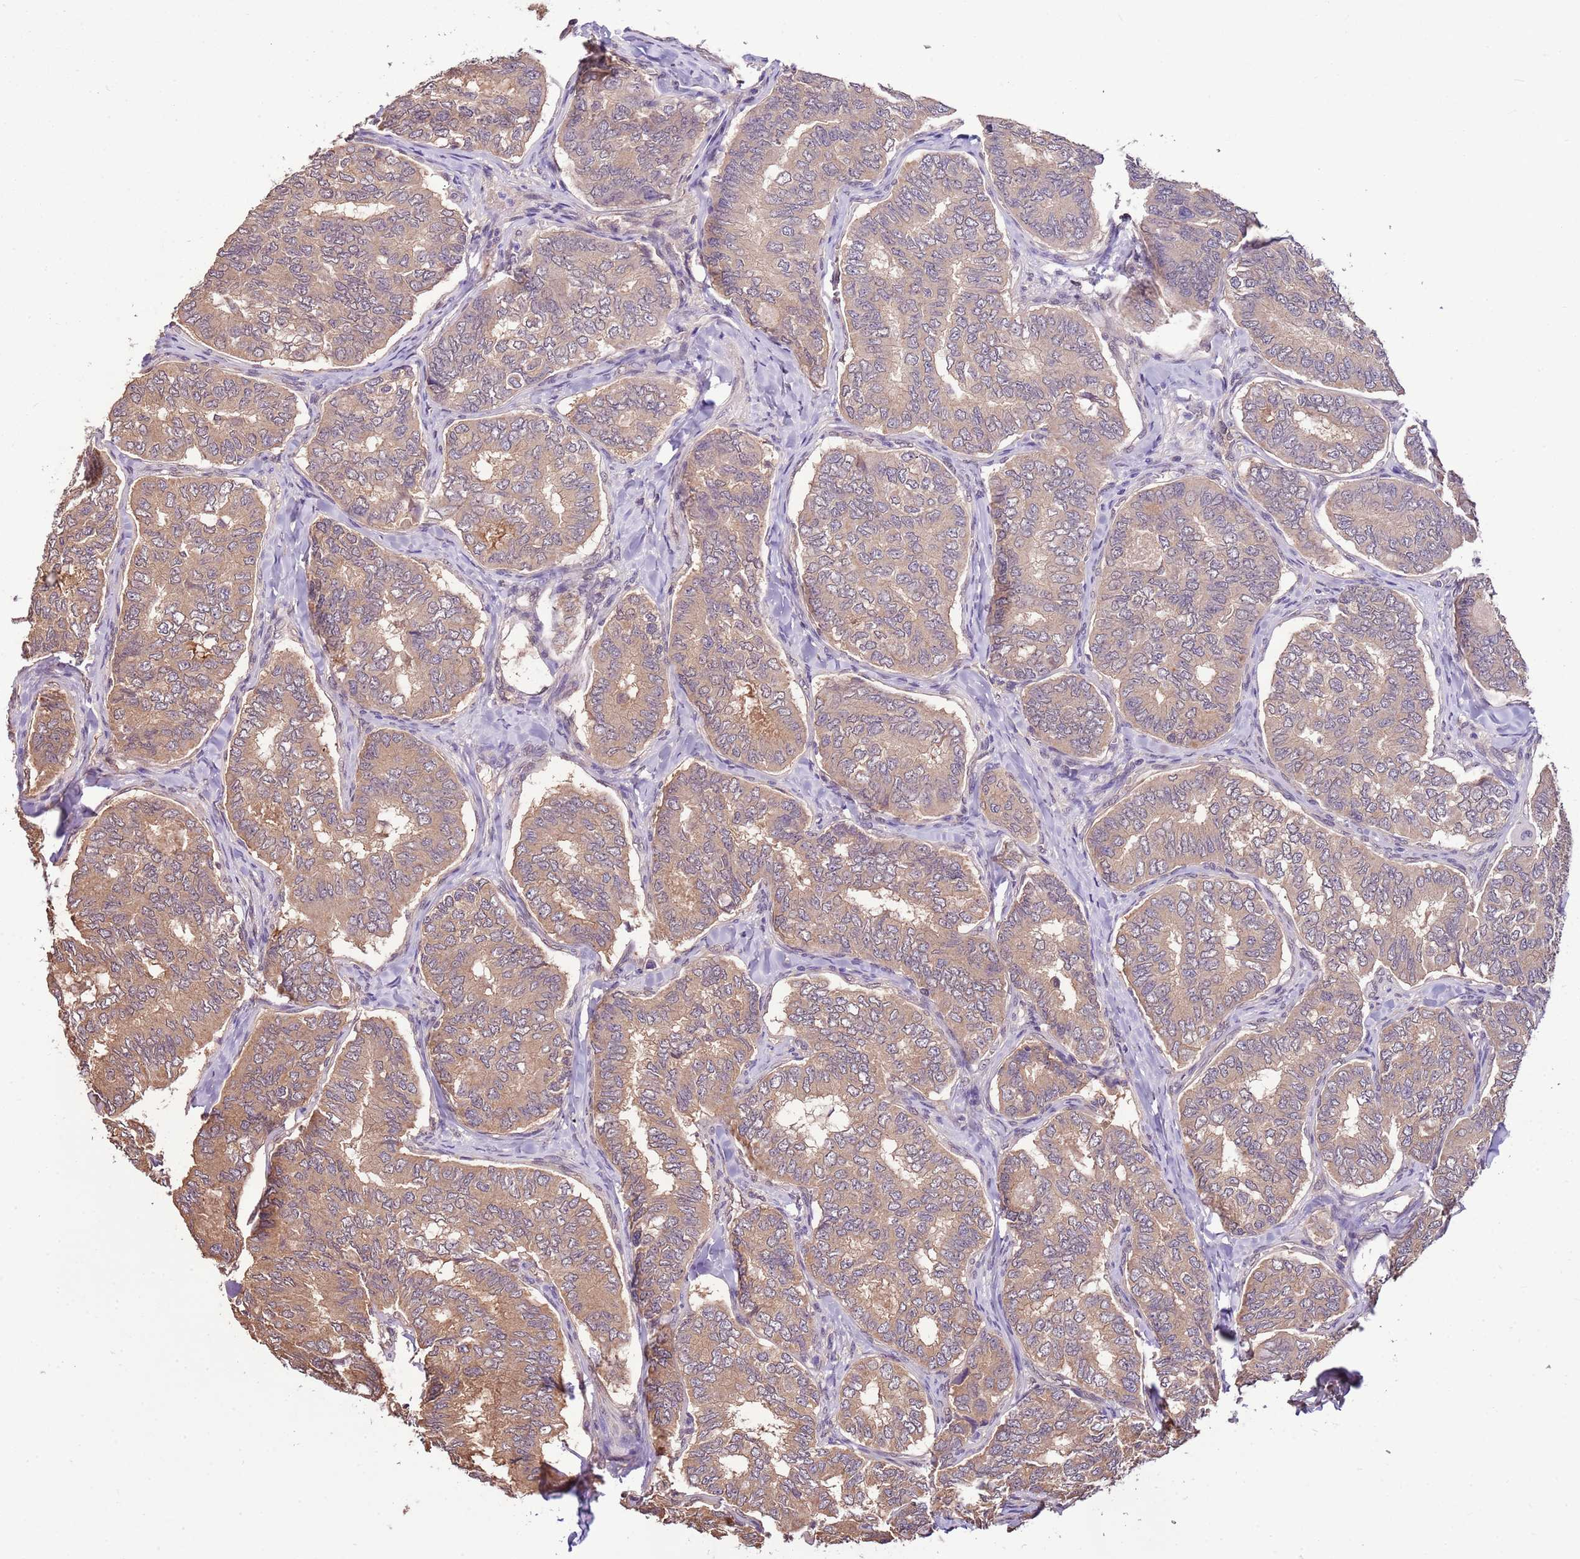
{"staining": {"intensity": "weak", "quantity": ">75%", "location": "cytoplasmic/membranous"}, "tissue": "thyroid cancer", "cell_type": "Tumor cells", "image_type": "cancer", "snomed": [{"axis": "morphology", "description": "Papillary adenocarcinoma, NOS"}, {"axis": "topography", "description": "Thyroid gland"}], "caption": "This is a micrograph of immunohistochemistry (IHC) staining of thyroid cancer (papillary adenocarcinoma), which shows weak expression in the cytoplasmic/membranous of tumor cells.", "gene": "BBS5", "patient": {"sex": "female", "age": 35}}